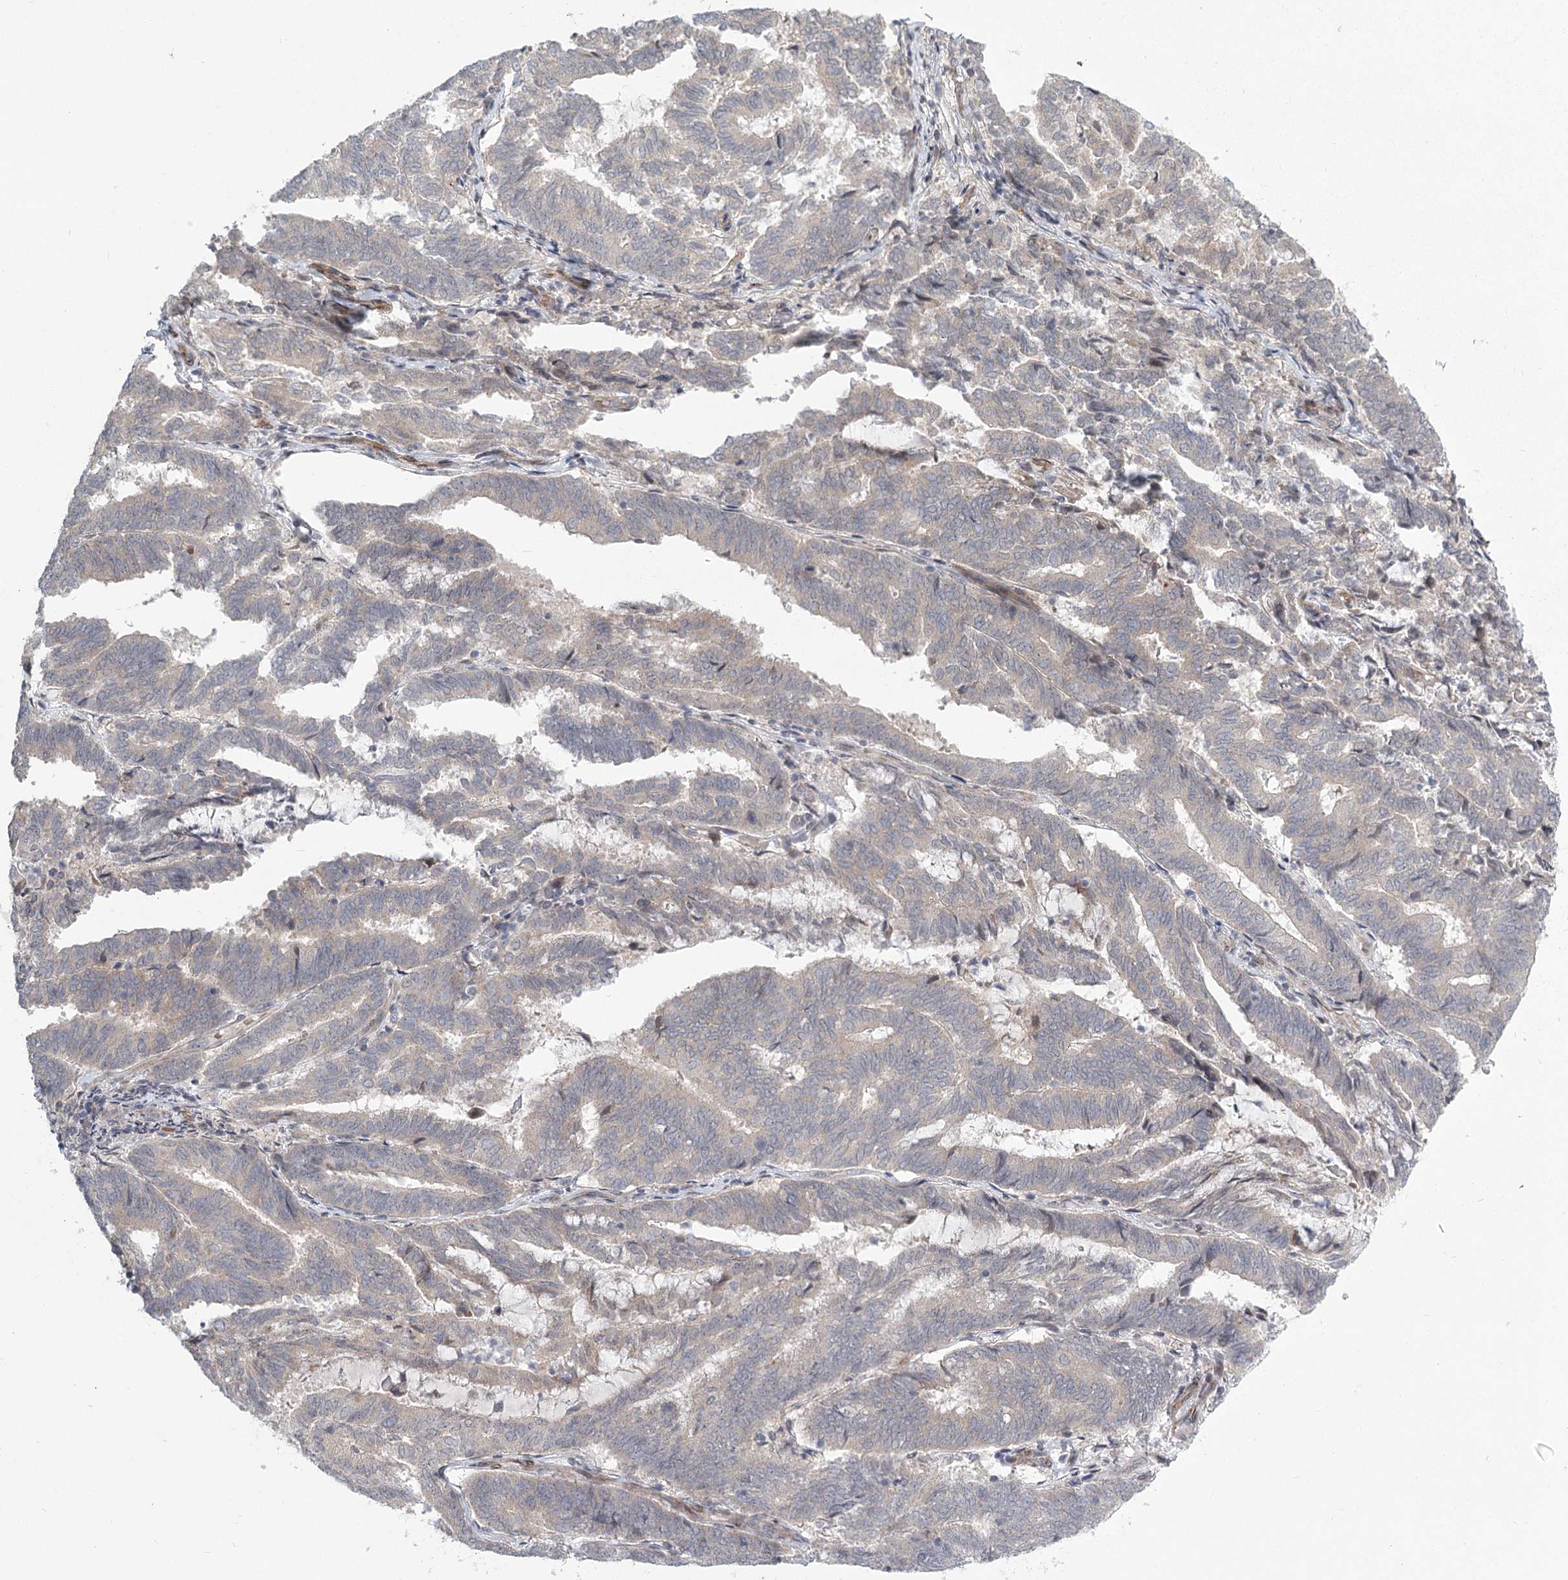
{"staining": {"intensity": "negative", "quantity": "none", "location": "none"}, "tissue": "endometrial cancer", "cell_type": "Tumor cells", "image_type": "cancer", "snomed": [{"axis": "morphology", "description": "Adenocarcinoma, NOS"}, {"axis": "topography", "description": "Endometrium"}], "caption": "High magnification brightfield microscopy of endometrial cancer stained with DAB (3,3'-diaminobenzidine) (brown) and counterstained with hematoxylin (blue): tumor cells show no significant staining. (DAB (3,3'-diaminobenzidine) IHC, high magnification).", "gene": "MEPE", "patient": {"sex": "female", "age": 80}}